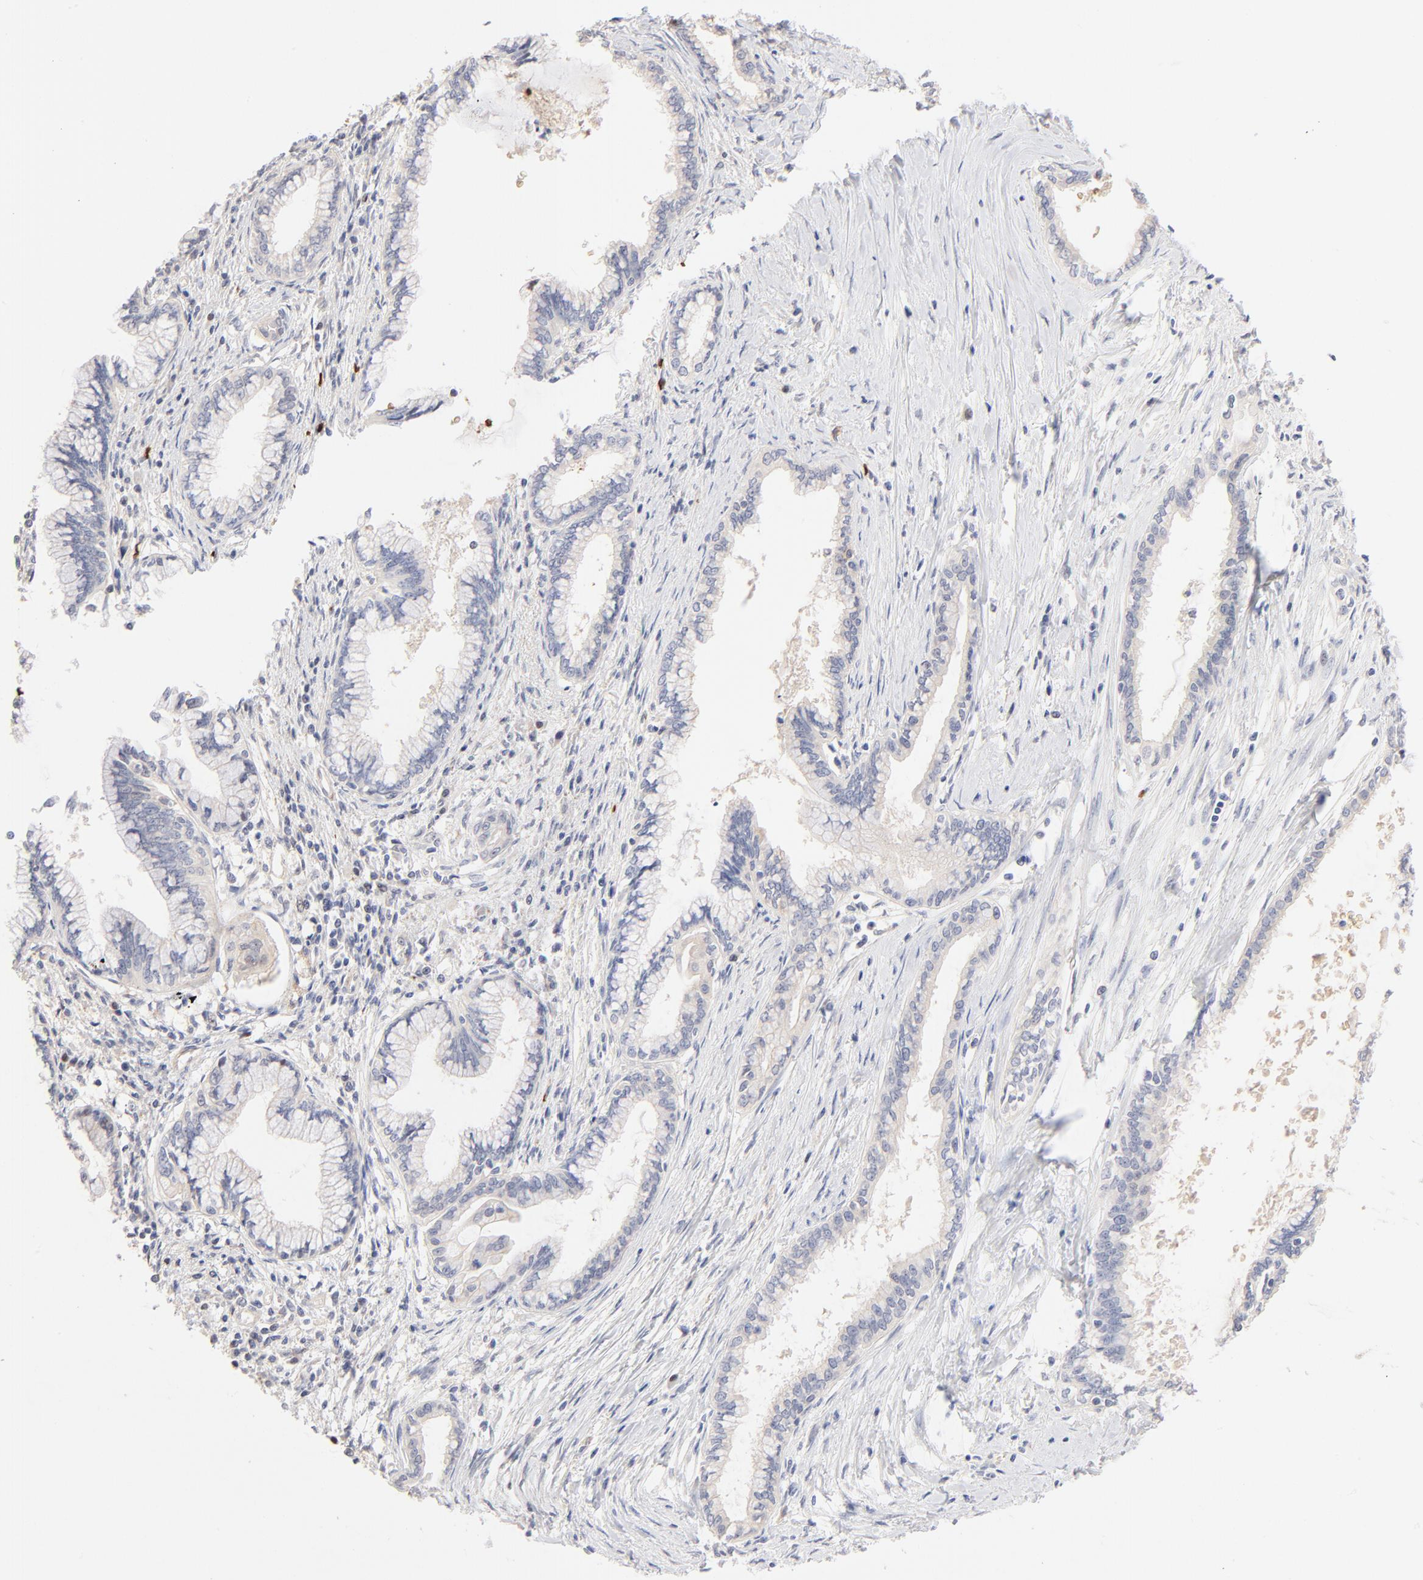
{"staining": {"intensity": "negative", "quantity": "none", "location": "none"}, "tissue": "pancreatic cancer", "cell_type": "Tumor cells", "image_type": "cancer", "snomed": [{"axis": "morphology", "description": "Adenocarcinoma, NOS"}, {"axis": "topography", "description": "Pancreas"}], "caption": "This photomicrograph is of adenocarcinoma (pancreatic) stained with immunohistochemistry to label a protein in brown with the nuclei are counter-stained blue. There is no expression in tumor cells. (DAB IHC, high magnification).", "gene": "SPTB", "patient": {"sex": "female", "age": 64}}